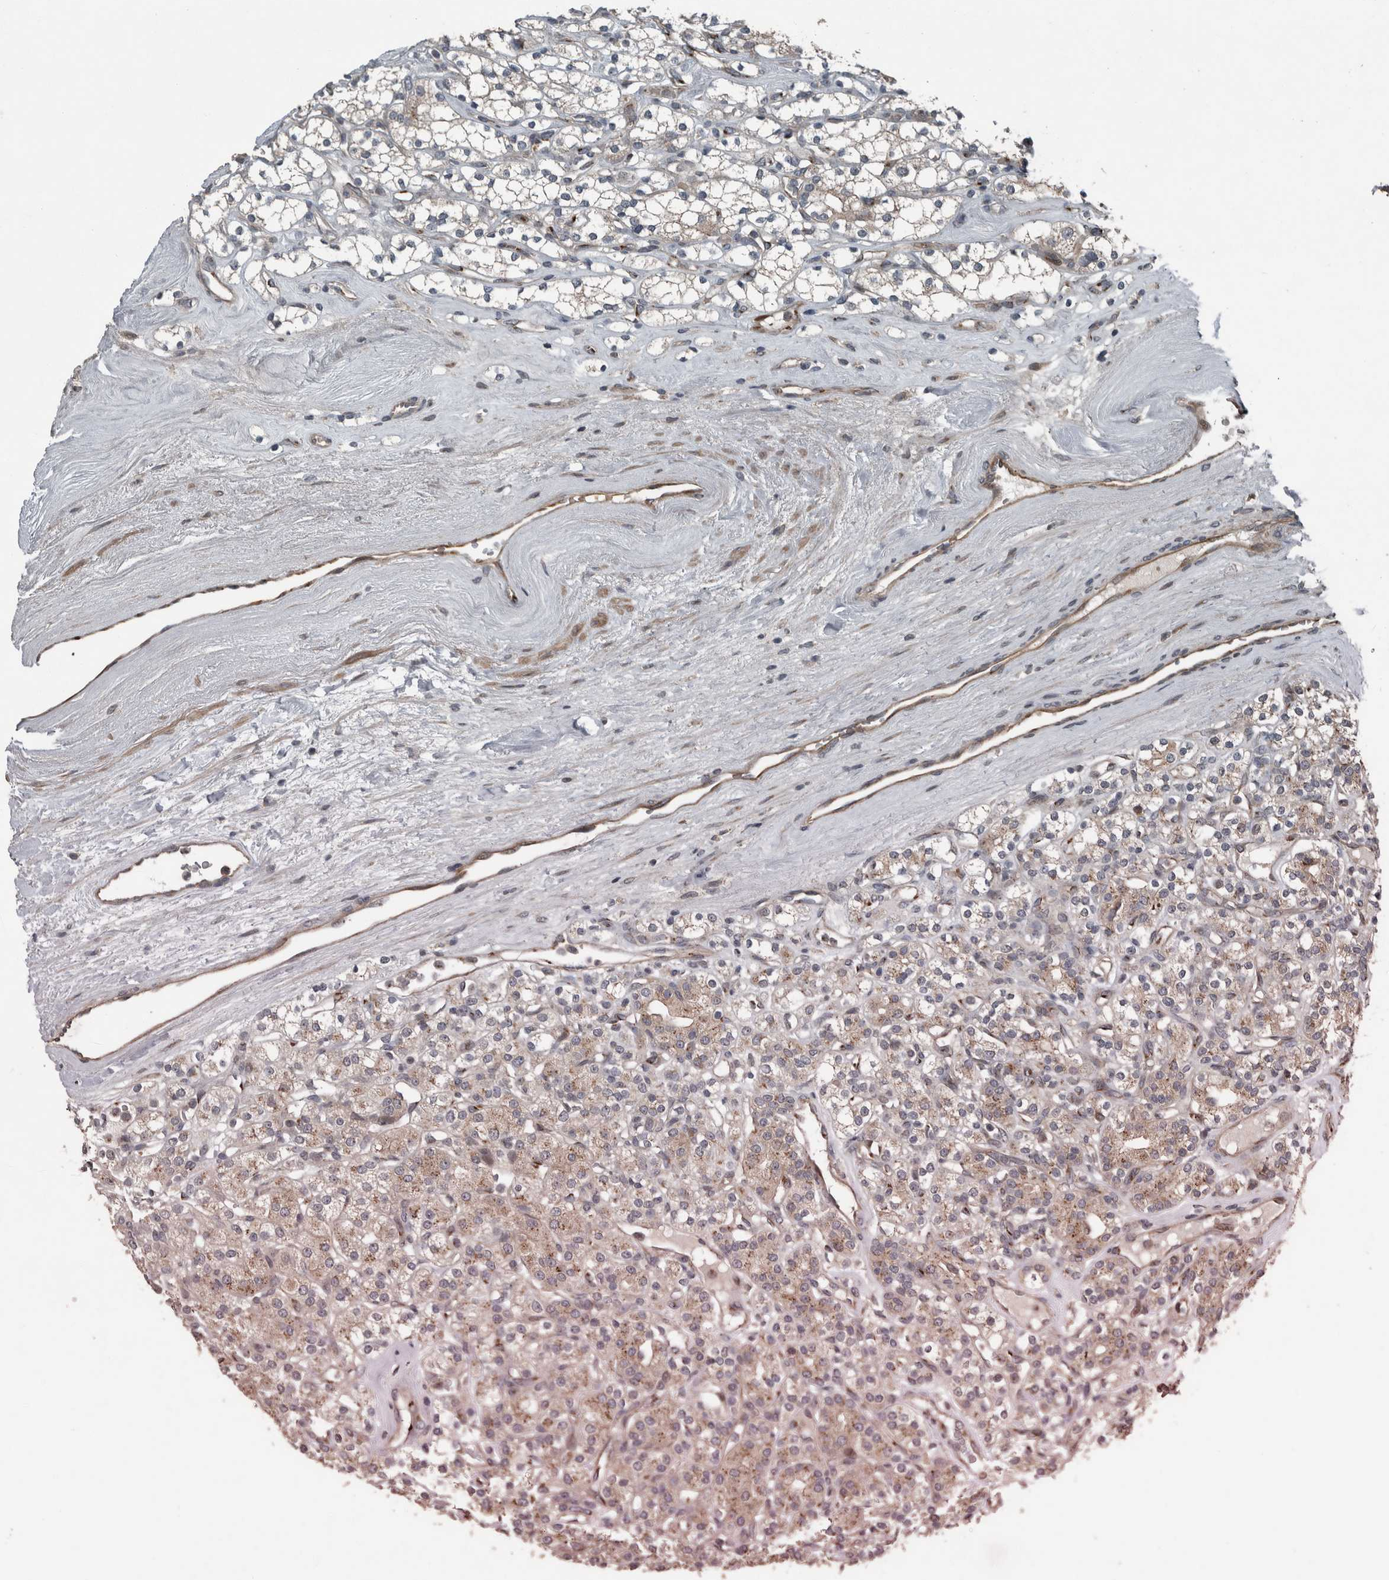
{"staining": {"intensity": "weak", "quantity": "25%-75%", "location": "cytoplasmic/membranous"}, "tissue": "renal cancer", "cell_type": "Tumor cells", "image_type": "cancer", "snomed": [{"axis": "morphology", "description": "Adenocarcinoma, NOS"}, {"axis": "topography", "description": "Kidney"}], "caption": "A brown stain highlights weak cytoplasmic/membranous expression of a protein in renal adenocarcinoma tumor cells.", "gene": "ZNF345", "patient": {"sex": "male", "age": 77}}